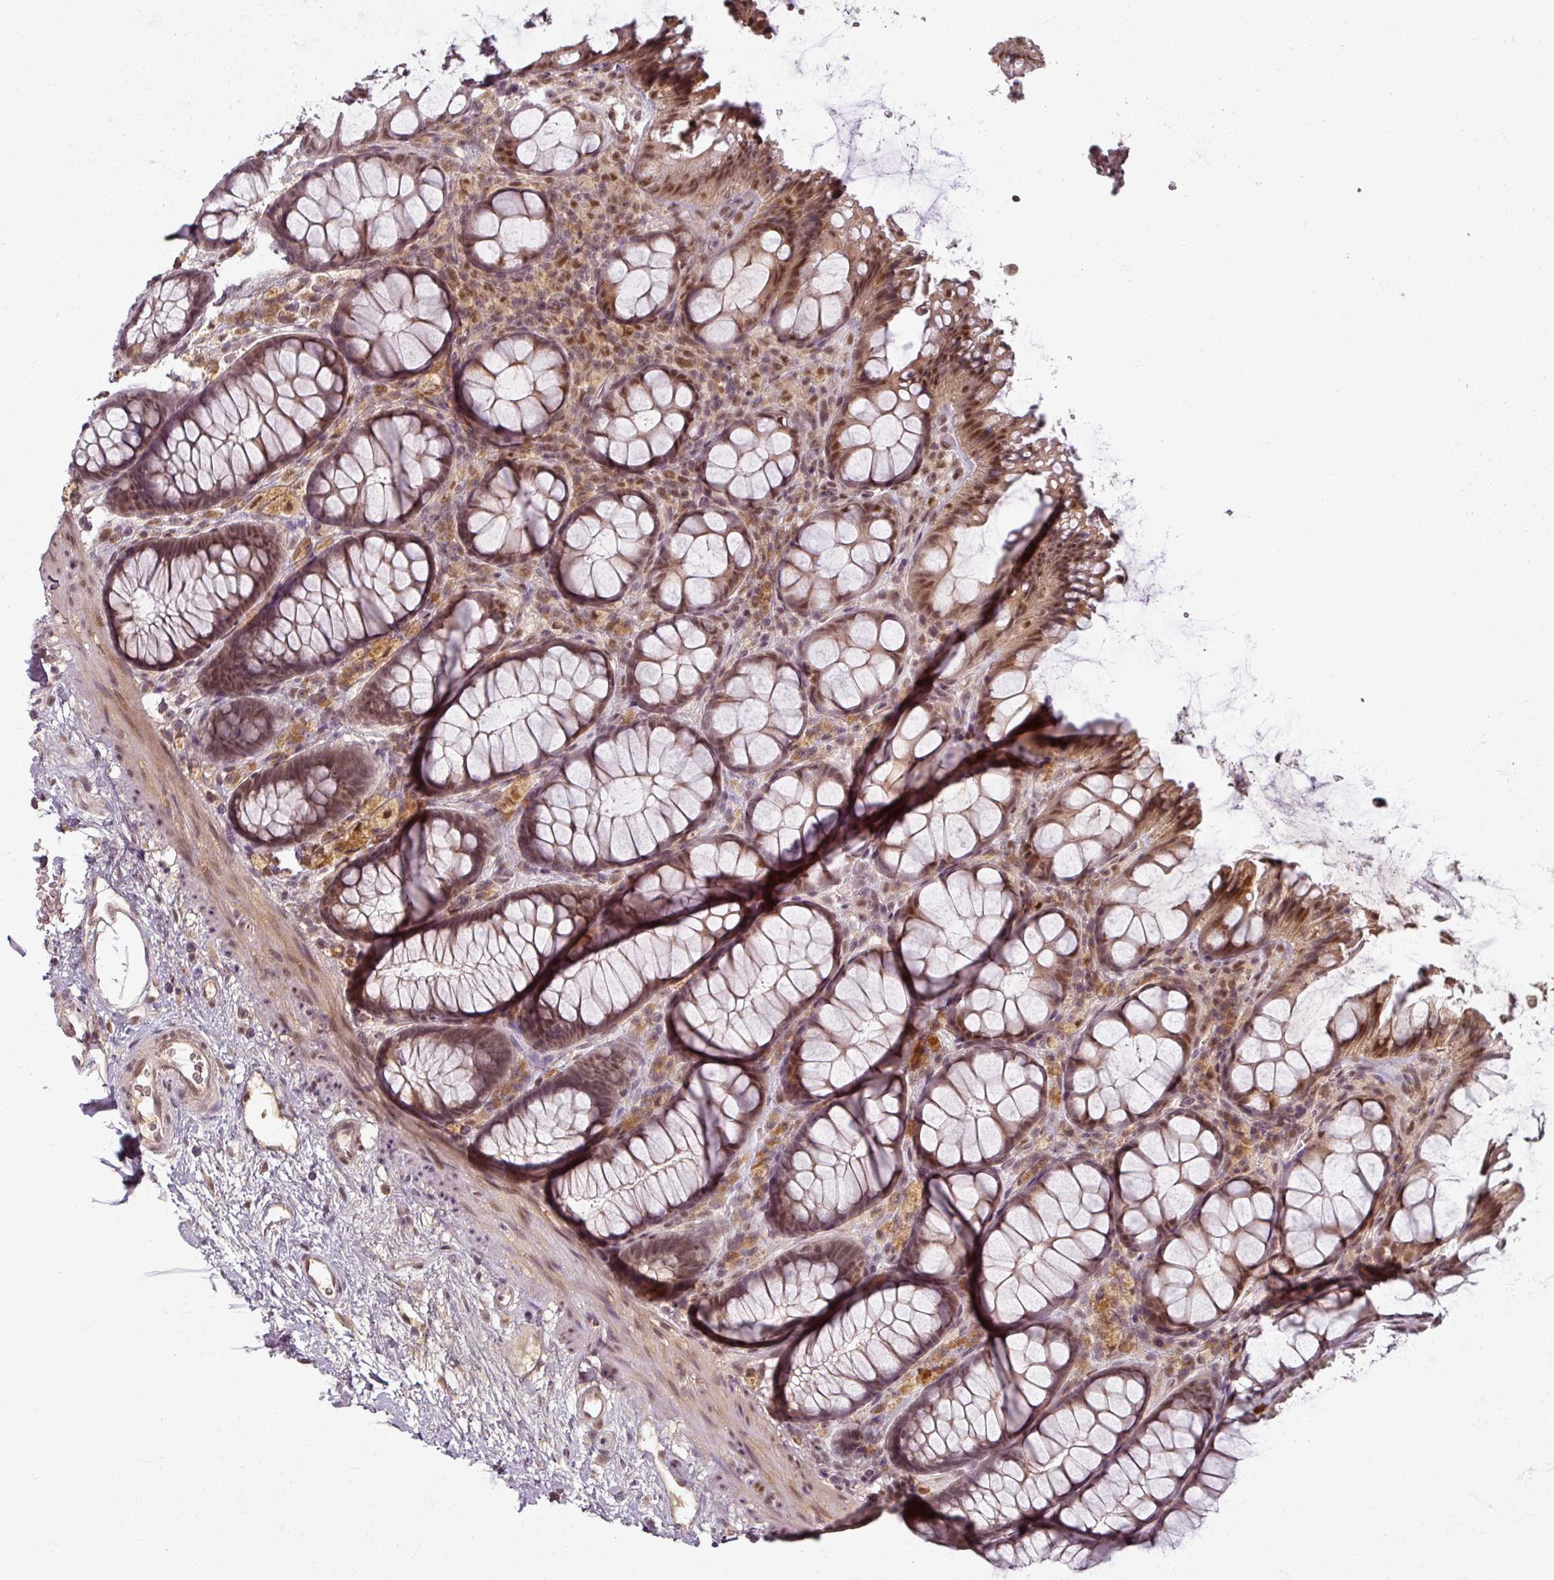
{"staining": {"intensity": "moderate", "quantity": ">75%", "location": "cytoplasmic/membranous,nuclear"}, "tissue": "rectum", "cell_type": "Glandular cells", "image_type": "normal", "snomed": [{"axis": "morphology", "description": "Normal tissue, NOS"}, {"axis": "topography", "description": "Rectum"}], "caption": "Human rectum stained for a protein (brown) exhibits moderate cytoplasmic/membranous,nuclear positive positivity in approximately >75% of glandular cells.", "gene": "POLR2G", "patient": {"sex": "female", "age": 67}}